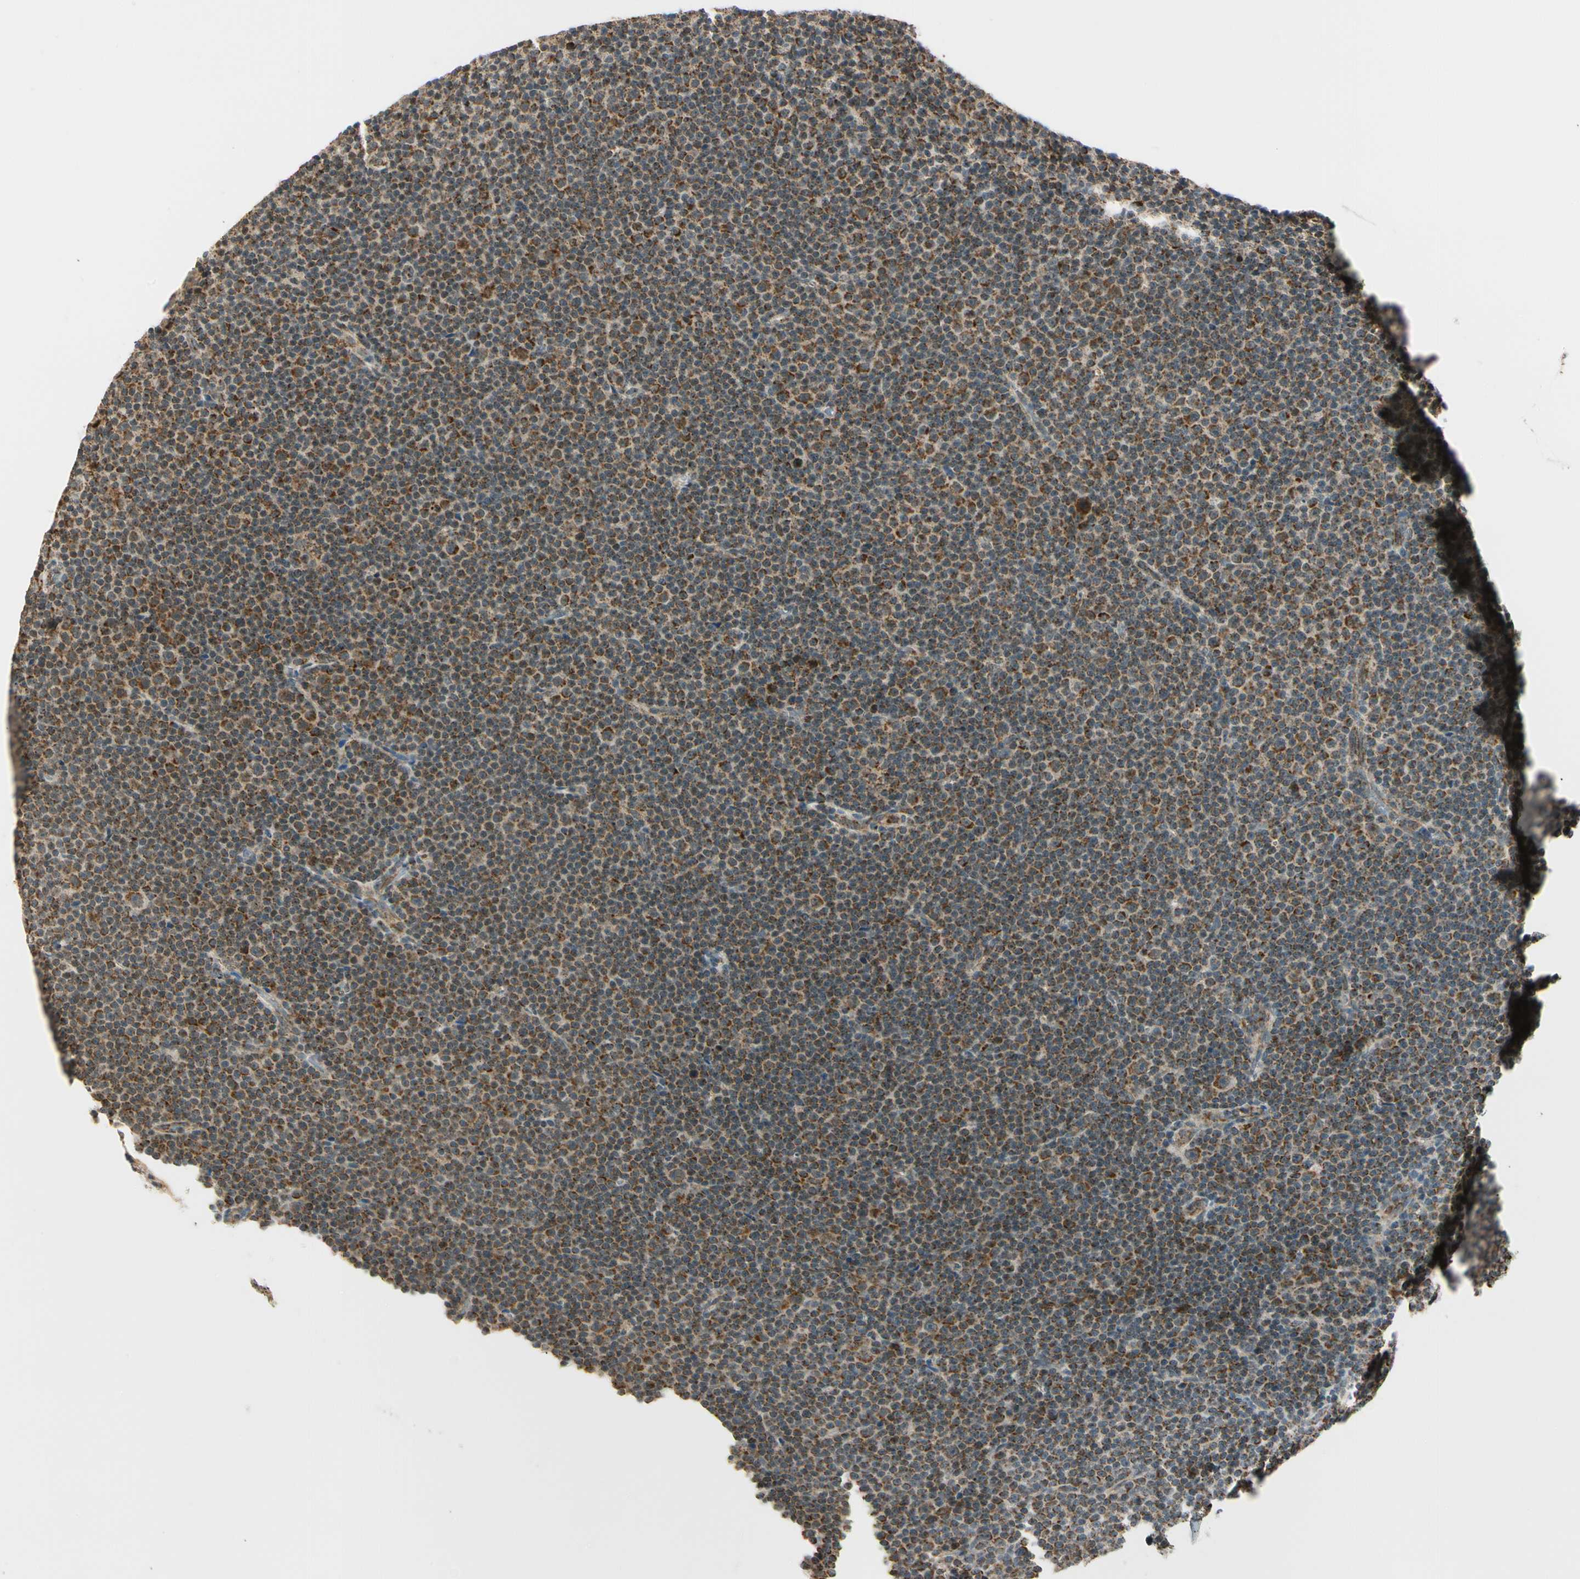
{"staining": {"intensity": "moderate", "quantity": ">75%", "location": "cytoplasmic/membranous"}, "tissue": "lymphoma", "cell_type": "Tumor cells", "image_type": "cancer", "snomed": [{"axis": "morphology", "description": "Malignant lymphoma, non-Hodgkin's type, Low grade"}, {"axis": "topography", "description": "Lymph node"}], "caption": "An image of human malignant lymphoma, non-Hodgkin's type (low-grade) stained for a protein exhibits moderate cytoplasmic/membranous brown staining in tumor cells. The staining is performed using DAB brown chromogen to label protein expression. The nuclei are counter-stained blue using hematoxylin.", "gene": "KHDC4", "patient": {"sex": "female", "age": 67}}